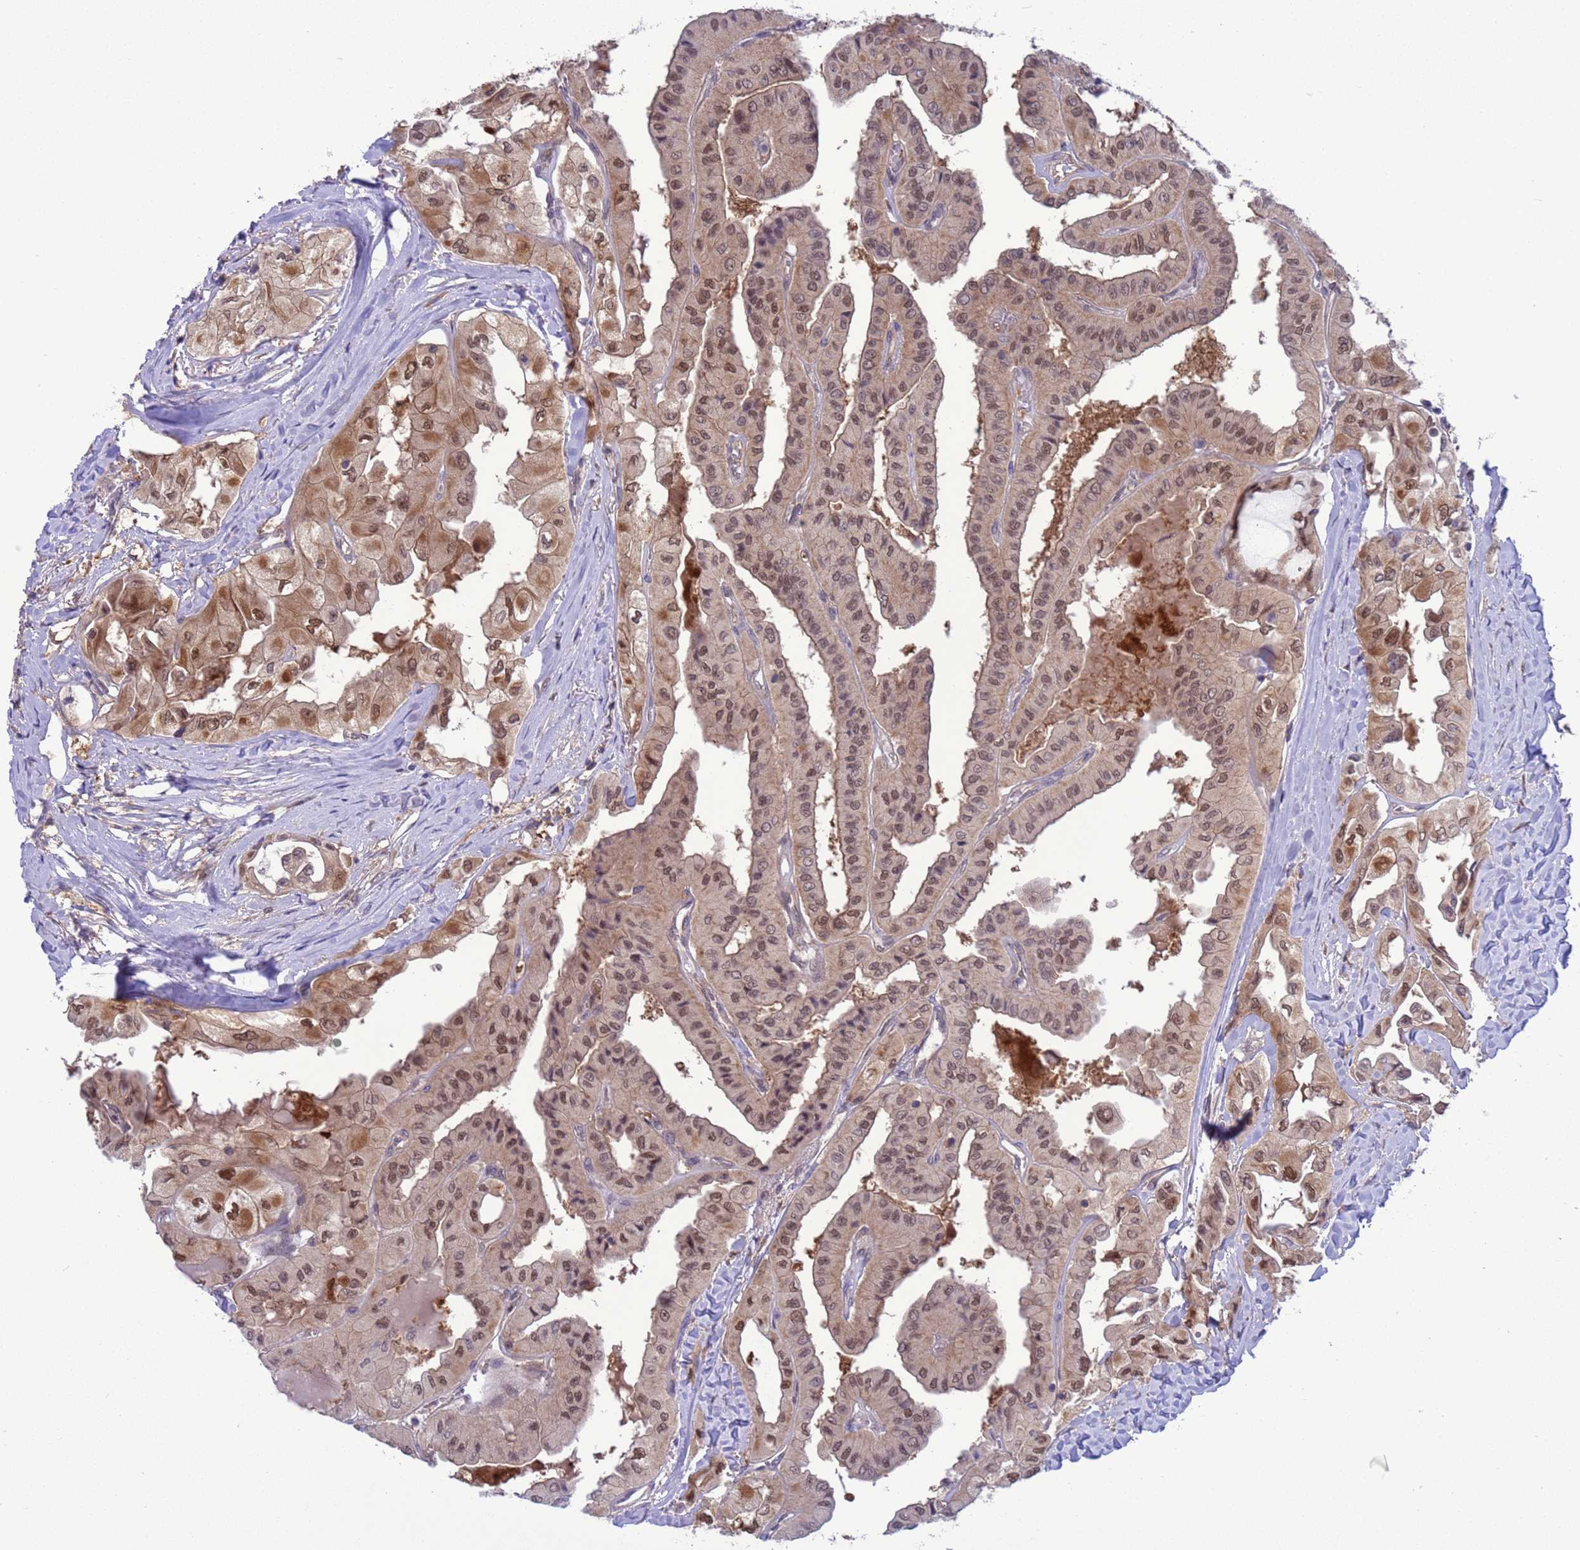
{"staining": {"intensity": "moderate", "quantity": ">75%", "location": "nuclear"}, "tissue": "thyroid cancer", "cell_type": "Tumor cells", "image_type": "cancer", "snomed": [{"axis": "morphology", "description": "Normal tissue, NOS"}, {"axis": "morphology", "description": "Papillary adenocarcinoma, NOS"}, {"axis": "topography", "description": "Thyroid gland"}], "caption": "IHC (DAB (3,3'-diaminobenzidine)) staining of thyroid cancer displays moderate nuclear protein positivity in about >75% of tumor cells. The staining was performed using DAB, with brown indicating positive protein expression. Nuclei are stained blue with hematoxylin.", "gene": "ZNF461", "patient": {"sex": "female", "age": 59}}